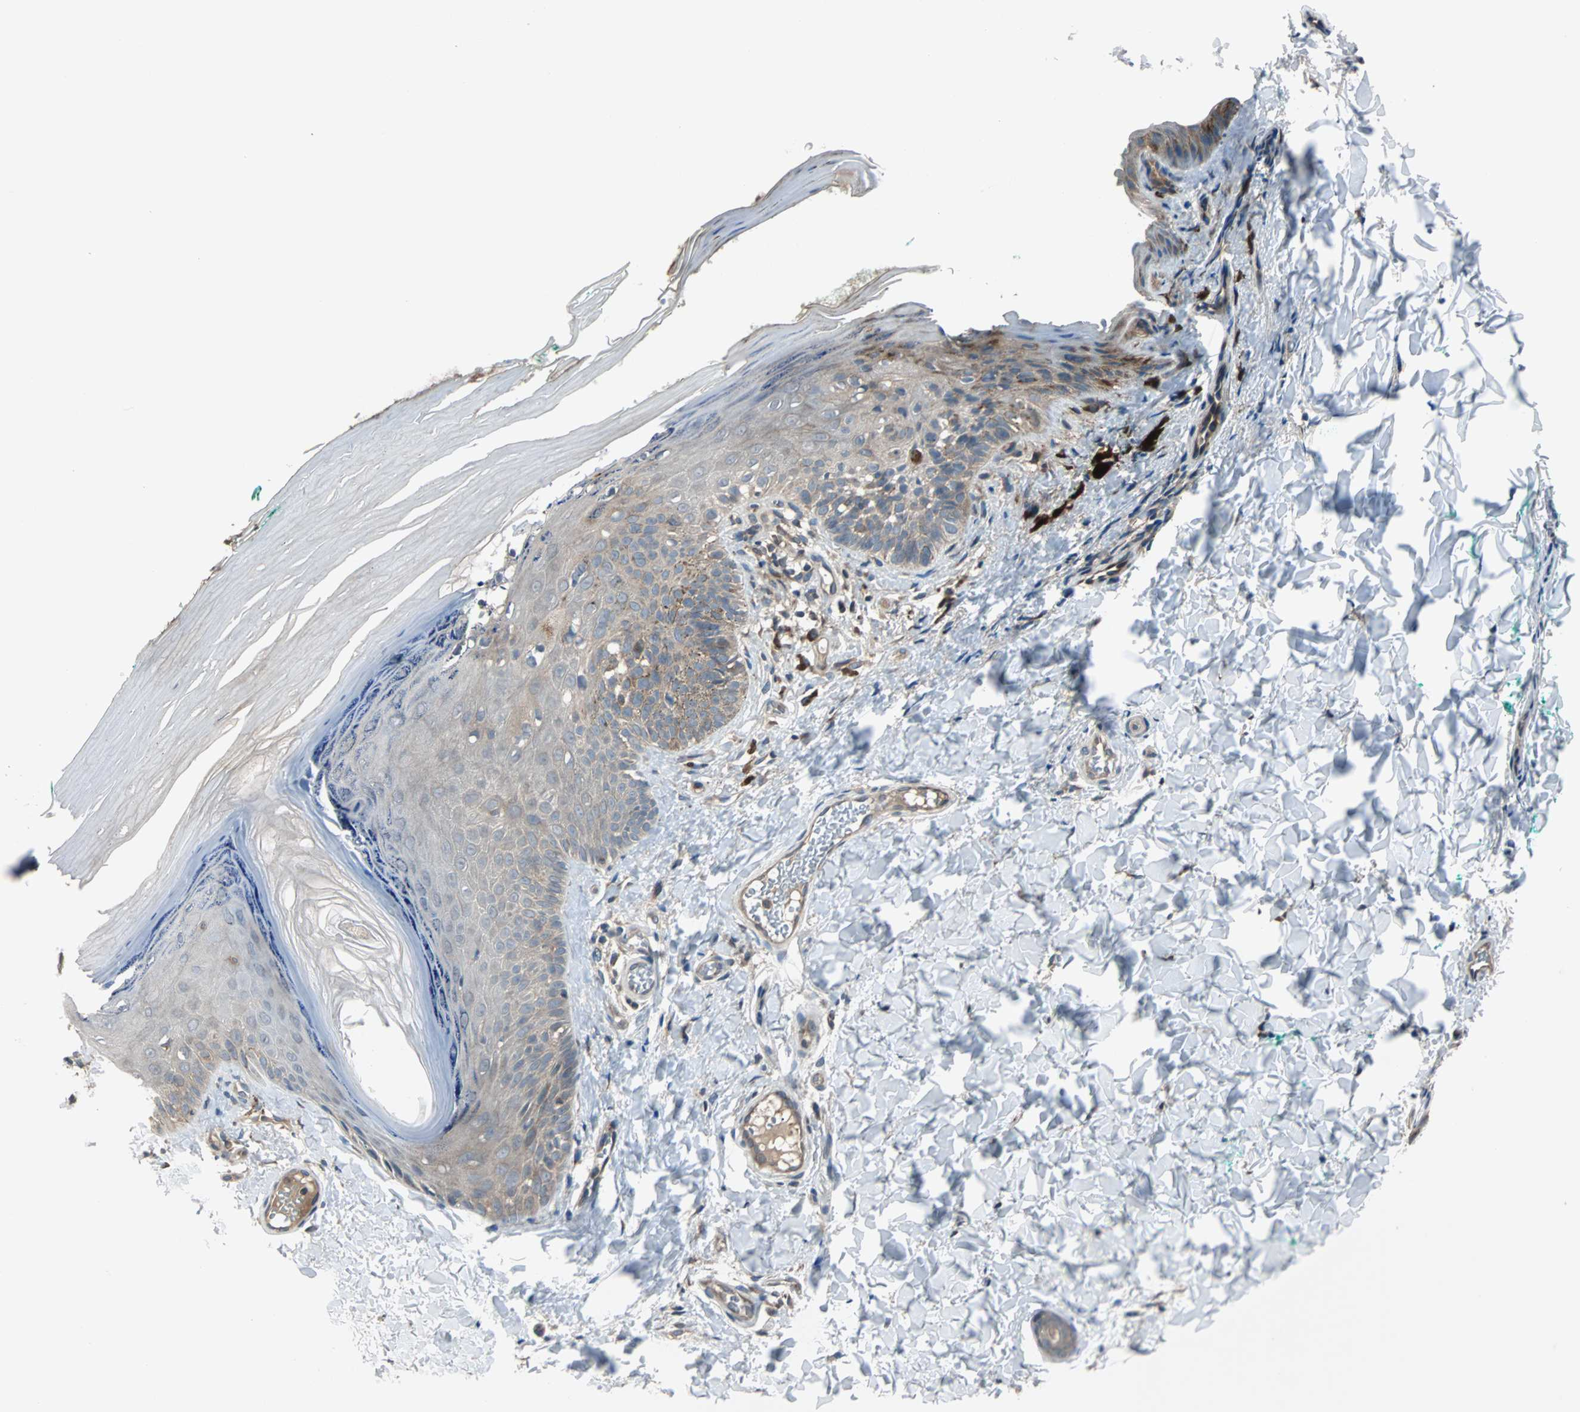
{"staining": {"intensity": "negative", "quantity": "none", "location": "none"}, "tissue": "skin", "cell_type": "Fibroblasts", "image_type": "normal", "snomed": [{"axis": "morphology", "description": "Normal tissue, NOS"}, {"axis": "topography", "description": "Skin"}], "caption": "This is a image of immunohistochemistry (IHC) staining of normal skin, which shows no positivity in fibroblasts. Brightfield microscopy of immunohistochemistry stained with DAB (3,3'-diaminobenzidine) (brown) and hematoxylin (blue), captured at high magnification.", "gene": "ARF1", "patient": {"sex": "male", "age": 26}}